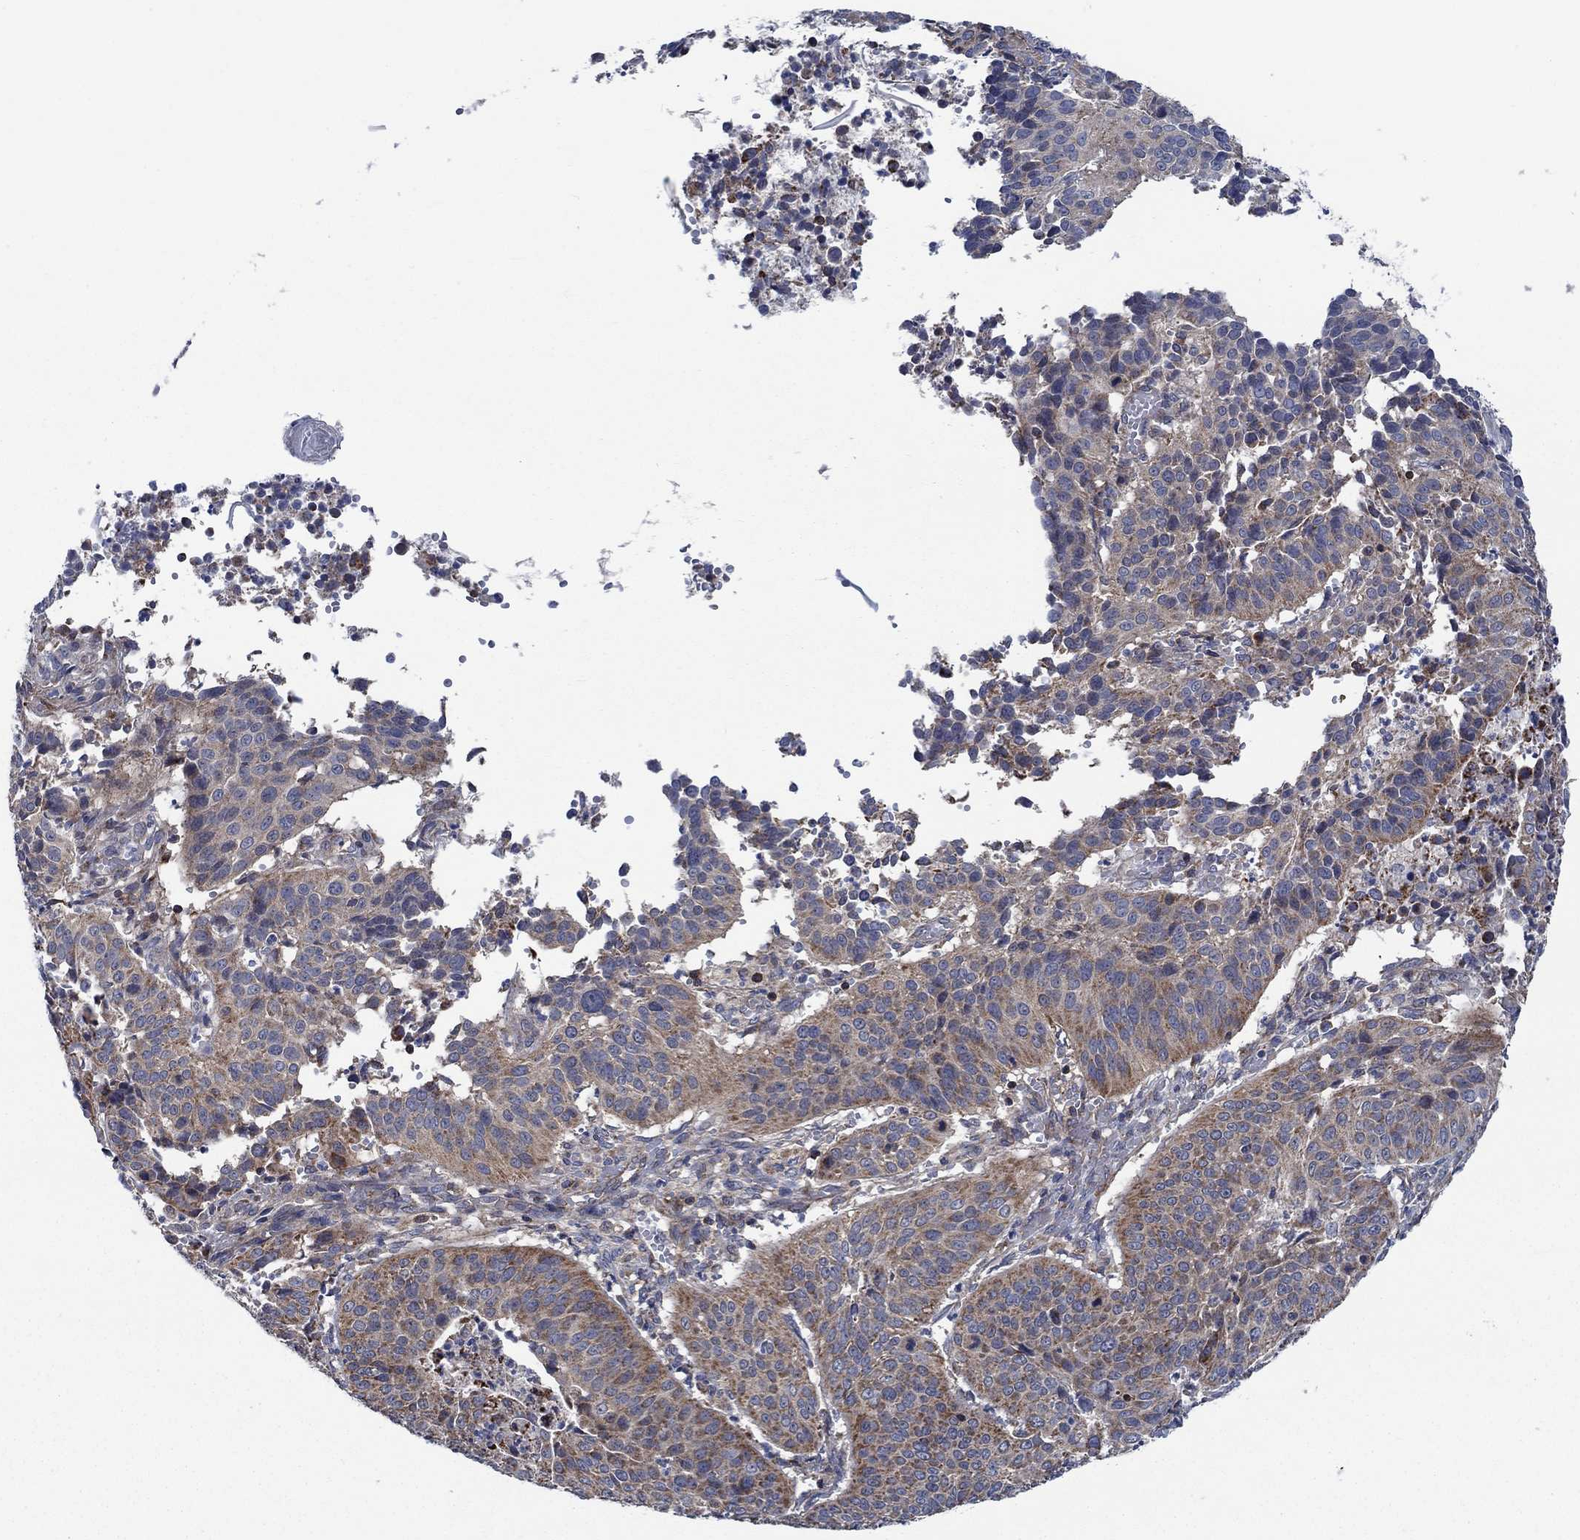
{"staining": {"intensity": "weak", "quantity": ">75%", "location": "cytoplasmic/membranous"}, "tissue": "cervical cancer", "cell_type": "Tumor cells", "image_type": "cancer", "snomed": [{"axis": "morphology", "description": "Normal tissue, NOS"}, {"axis": "morphology", "description": "Squamous cell carcinoma, NOS"}, {"axis": "topography", "description": "Cervix"}], "caption": "Immunohistochemistry (IHC) of human cervical squamous cell carcinoma exhibits low levels of weak cytoplasmic/membranous expression in approximately >75% of tumor cells. (IHC, brightfield microscopy, high magnification).", "gene": "STXBP6", "patient": {"sex": "female", "age": 39}}